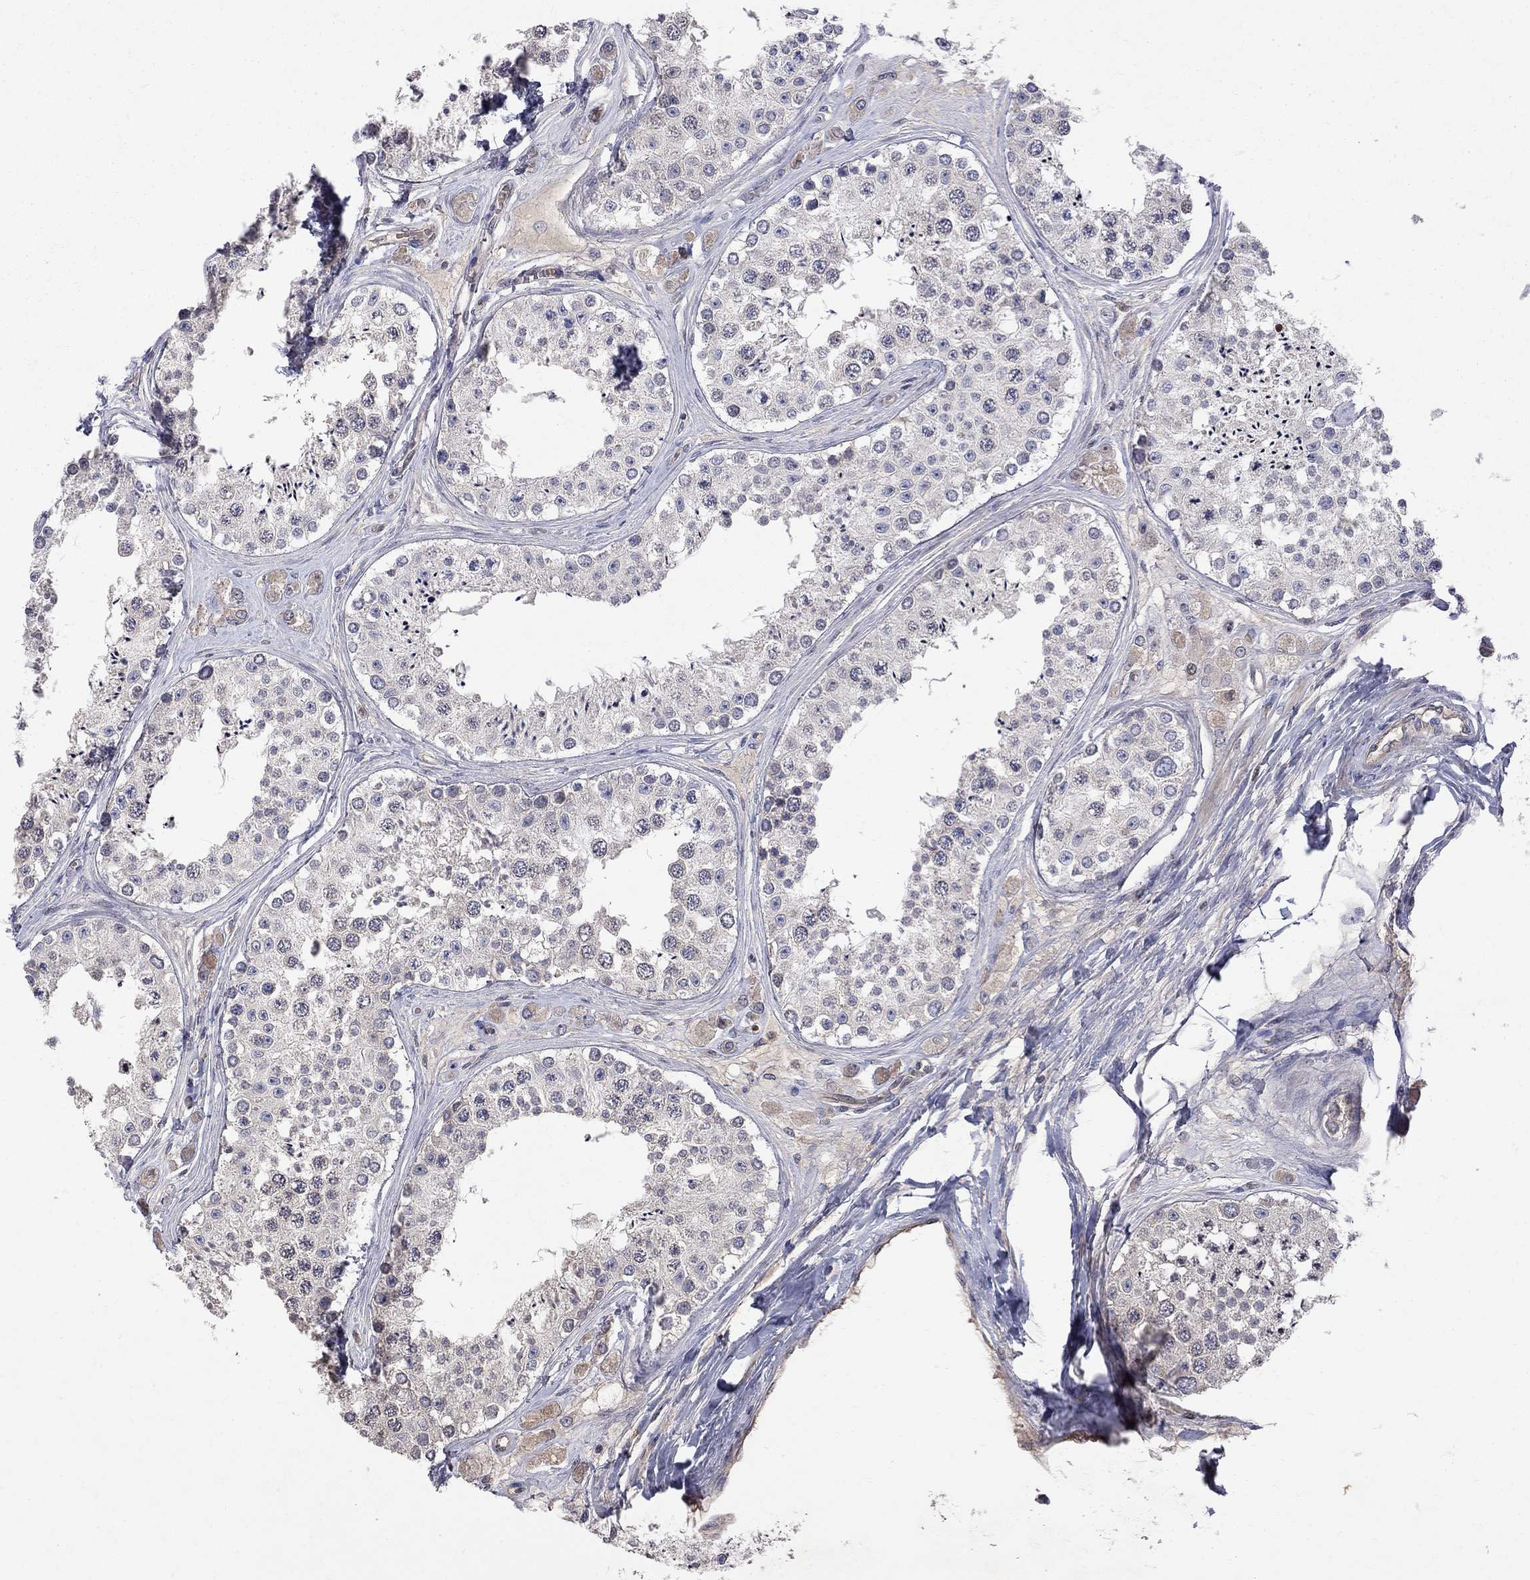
{"staining": {"intensity": "negative", "quantity": "none", "location": "none"}, "tissue": "testis", "cell_type": "Cells in seminiferous ducts", "image_type": "normal", "snomed": [{"axis": "morphology", "description": "Normal tissue, NOS"}, {"axis": "topography", "description": "Testis"}], "caption": "Histopathology image shows no significant protein staining in cells in seminiferous ducts of unremarkable testis. (Stains: DAB (3,3'-diaminobenzidine) immunohistochemistry (IHC) with hematoxylin counter stain, Microscopy: brightfield microscopy at high magnification).", "gene": "ABI3", "patient": {"sex": "male", "age": 25}}